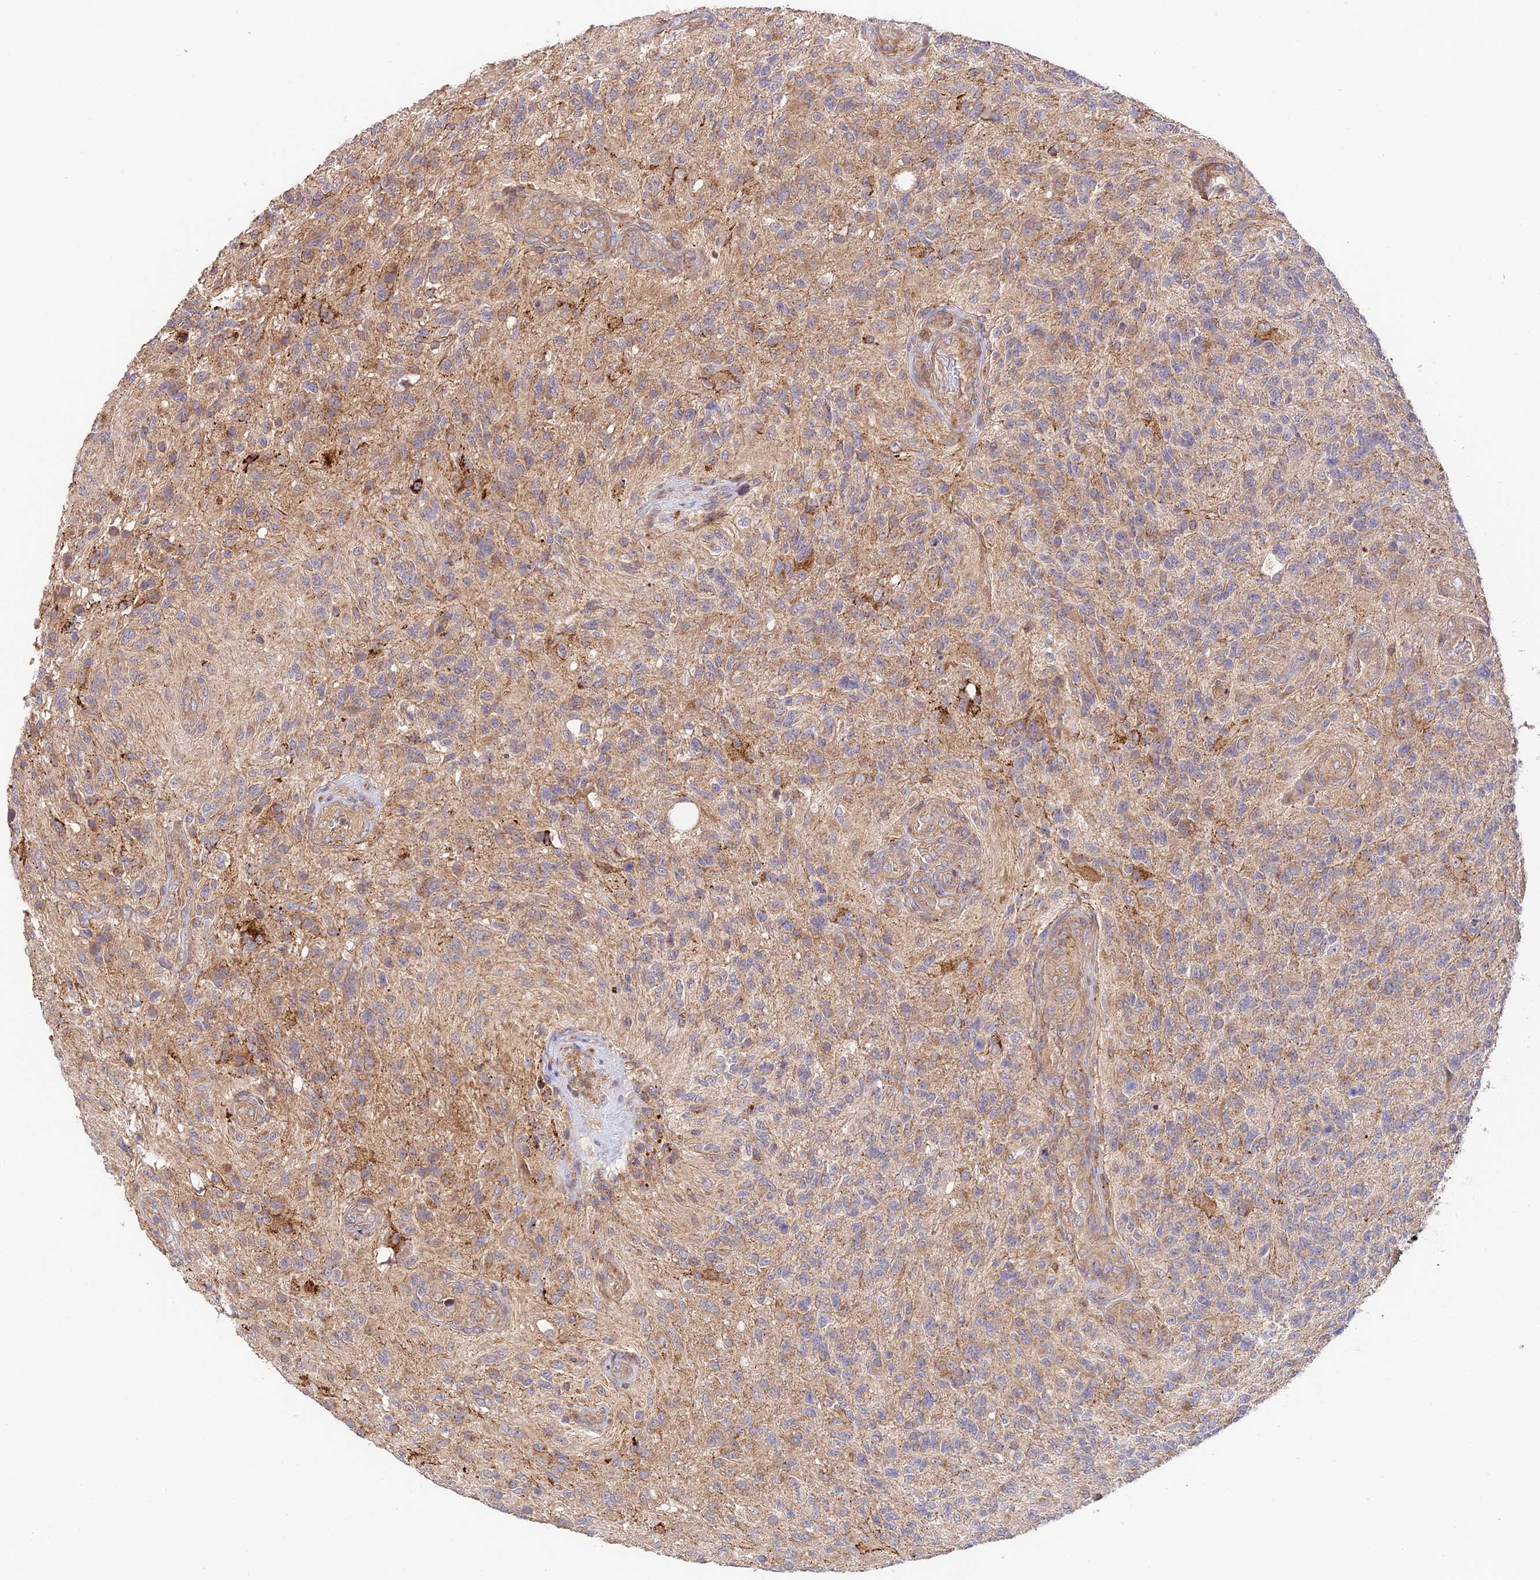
{"staining": {"intensity": "negative", "quantity": "none", "location": "none"}, "tissue": "glioma", "cell_type": "Tumor cells", "image_type": "cancer", "snomed": [{"axis": "morphology", "description": "Glioma, malignant, High grade"}, {"axis": "topography", "description": "Brain"}], "caption": "Immunohistochemistry (IHC) micrograph of neoplastic tissue: glioma stained with DAB reveals no significant protein expression in tumor cells.", "gene": "C3orf20", "patient": {"sex": "male", "age": 56}}